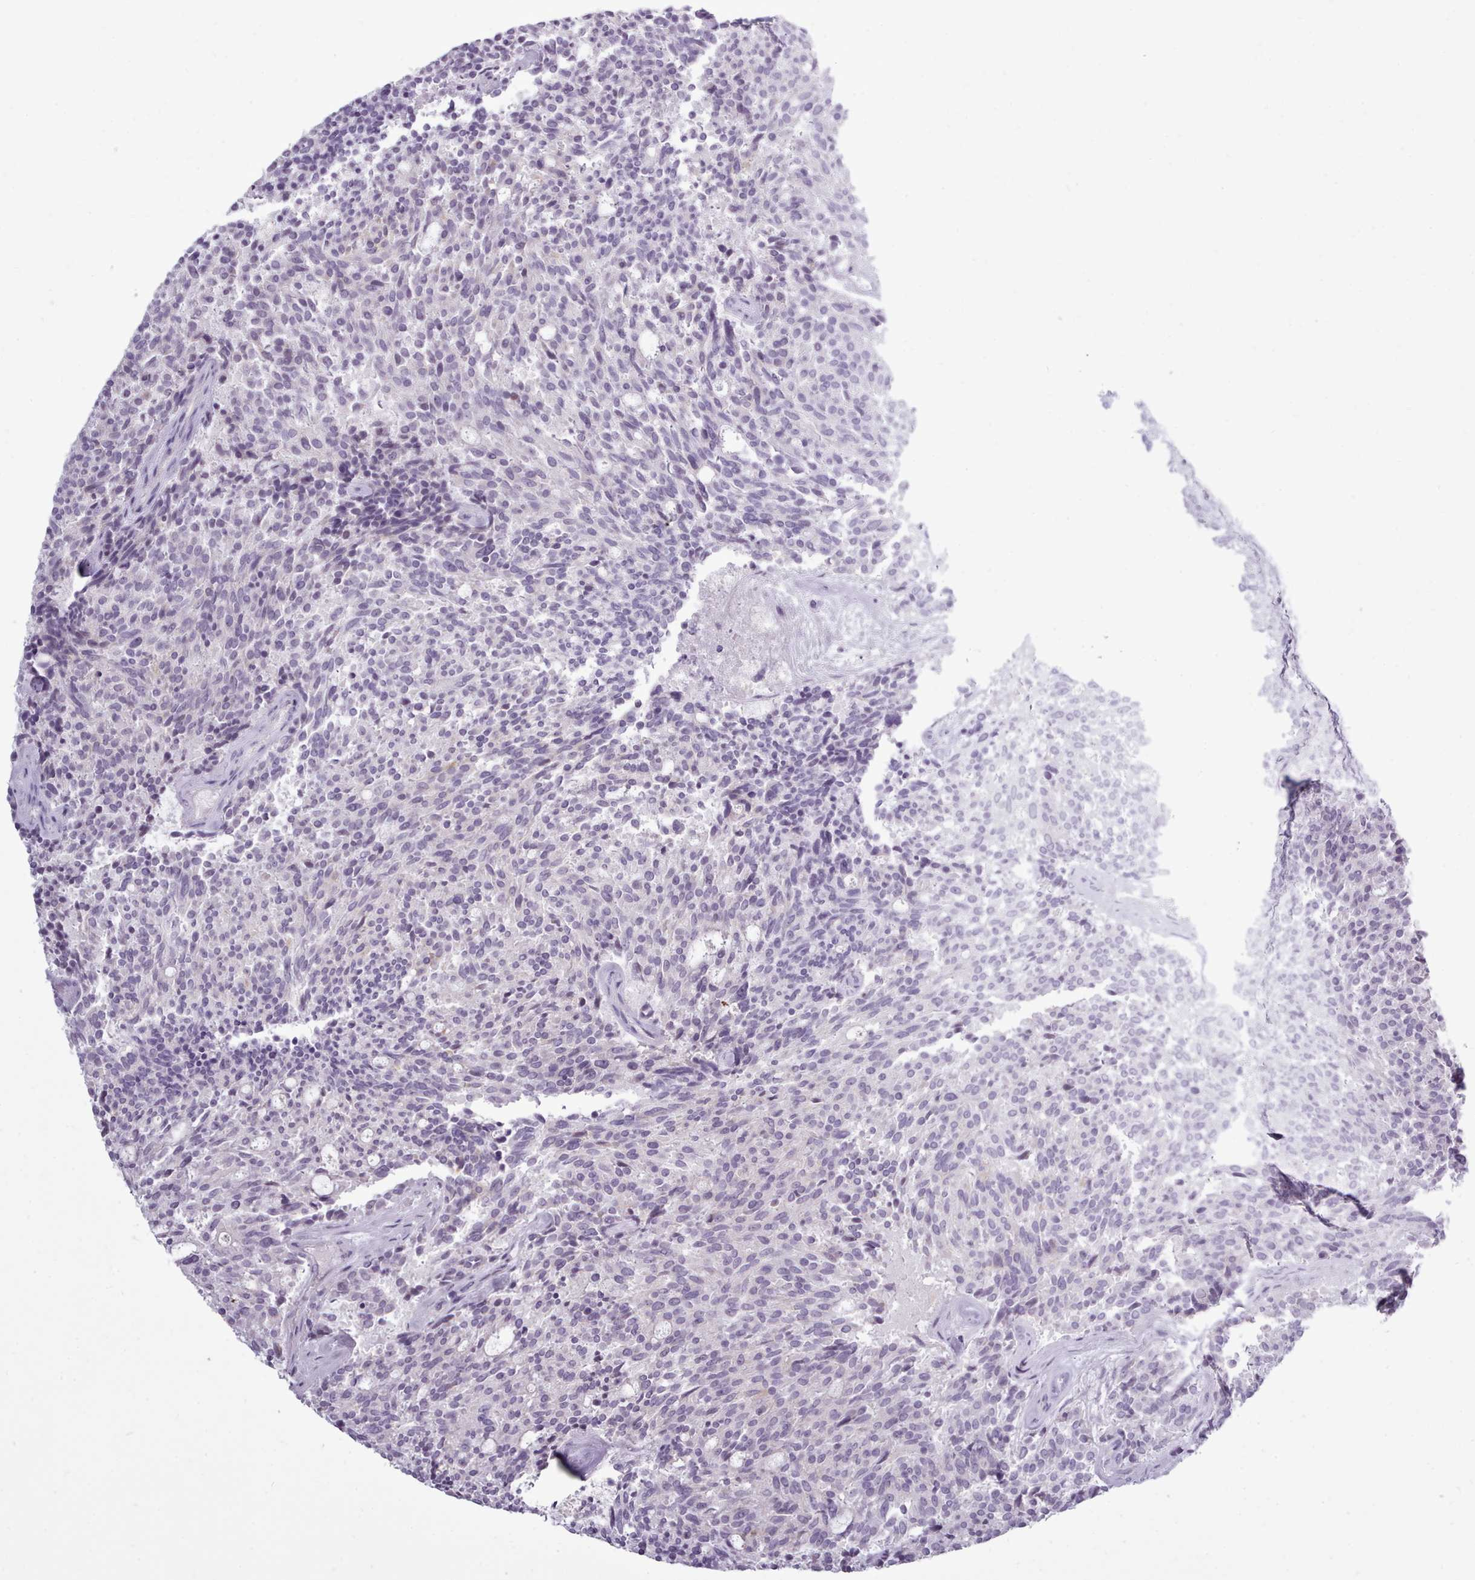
{"staining": {"intensity": "negative", "quantity": "none", "location": "none"}, "tissue": "carcinoid", "cell_type": "Tumor cells", "image_type": "cancer", "snomed": [{"axis": "morphology", "description": "Carcinoid, malignant, NOS"}, {"axis": "topography", "description": "Pancreas"}], "caption": "Immunohistochemistry (IHC) image of neoplastic tissue: carcinoid stained with DAB (3,3'-diaminobenzidine) demonstrates no significant protein positivity in tumor cells.", "gene": "BDKRB2", "patient": {"sex": "female", "age": 54}}